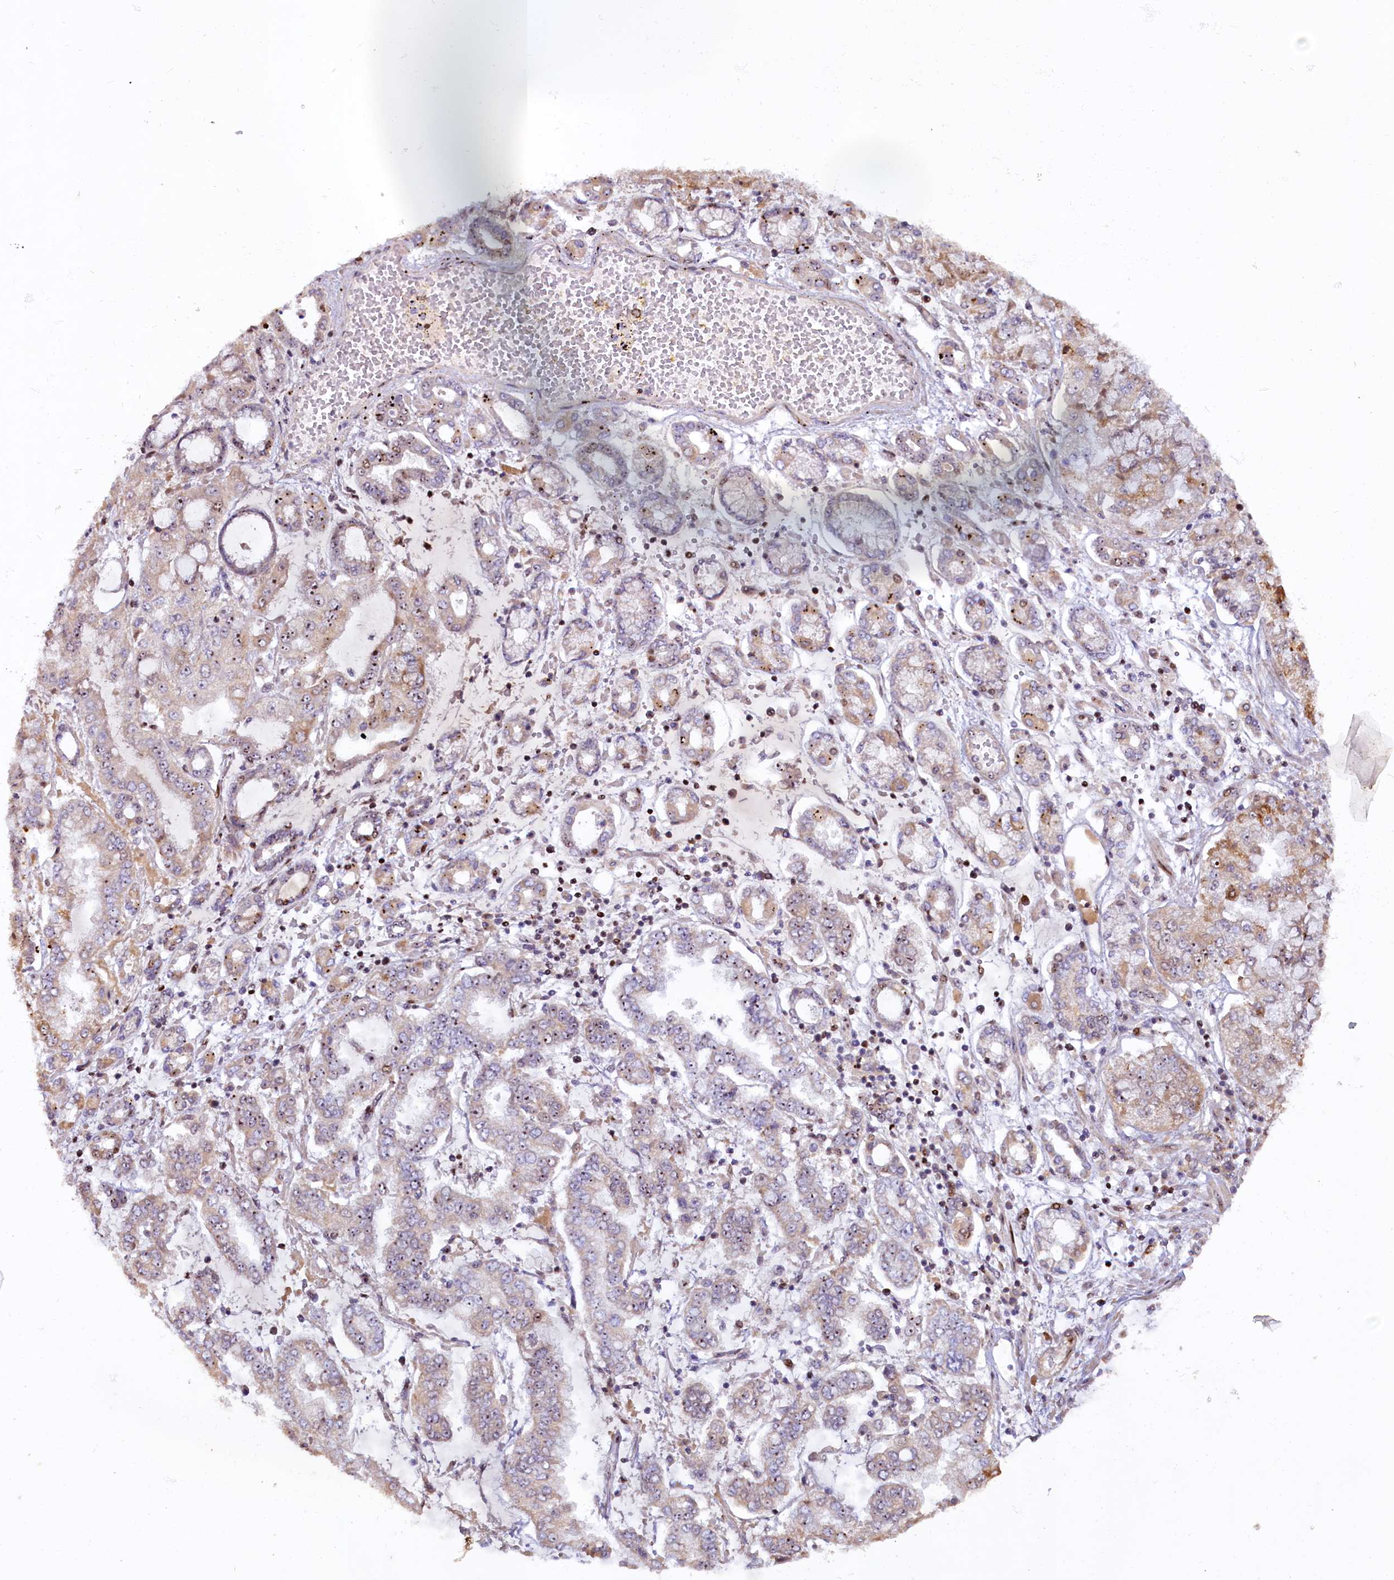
{"staining": {"intensity": "moderate", "quantity": "<25%", "location": "cytoplasmic/membranous,nuclear"}, "tissue": "stomach cancer", "cell_type": "Tumor cells", "image_type": "cancer", "snomed": [{"axis": "morphology", "description": "Adenocarcinoma, NOS"}, {"axis": "topography", "description": "Stomach"}], "caption": "A brown stain labels moderate cytoplasmic/membranous and nuclear positivity of a protein in stomach cancer (adenocarcinoma) tumor cells. (DAB (3,3'-diaminobenzidine) IHC with brightfield microscopy, high magnification).", "gene": "TCOF1", "patient": {"sex": "male", "age": 76}}